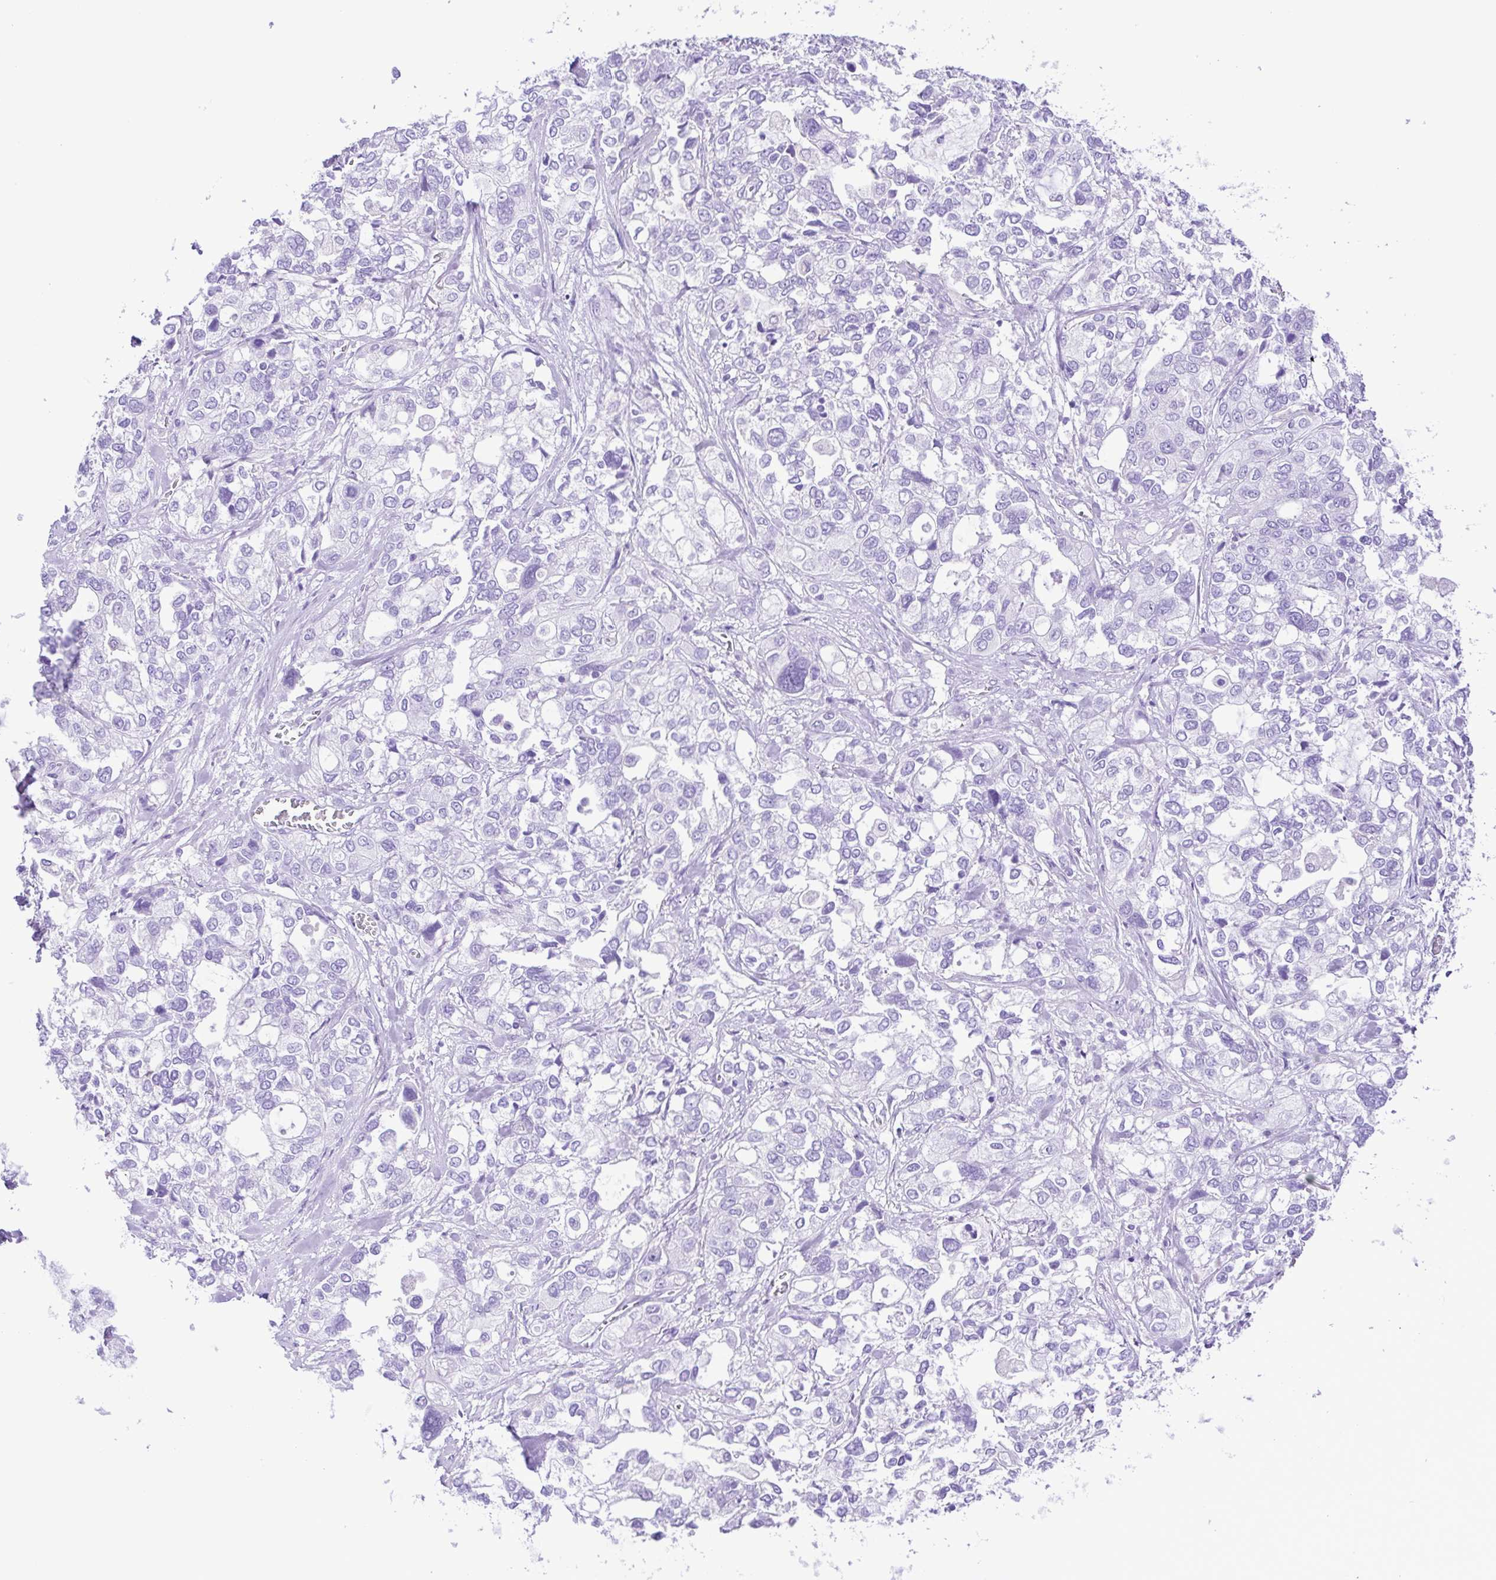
{"staining": {"intensity": "negative", "quantity": "none", "location": "none"}, "tissue": "stomach cancer", "cell_type": "Tumor cells", "image_type": "cancer", "snomed": [{"axis": "morphology", "description": "Adenocarcinoma, NOS"}, {"axis": "topography", "description": "Stomach, upper"}], "caption": "DAB immunohistochemical staining of human adenocarcinoma (stomach) demonstrates no significant expression in tumor cells. (DAB immunohistochemistry (IHC) visualized using brightfield microscopy, high magnification).", "gene": "SYT1", "patient": {"sex": "female", "age": 81}}